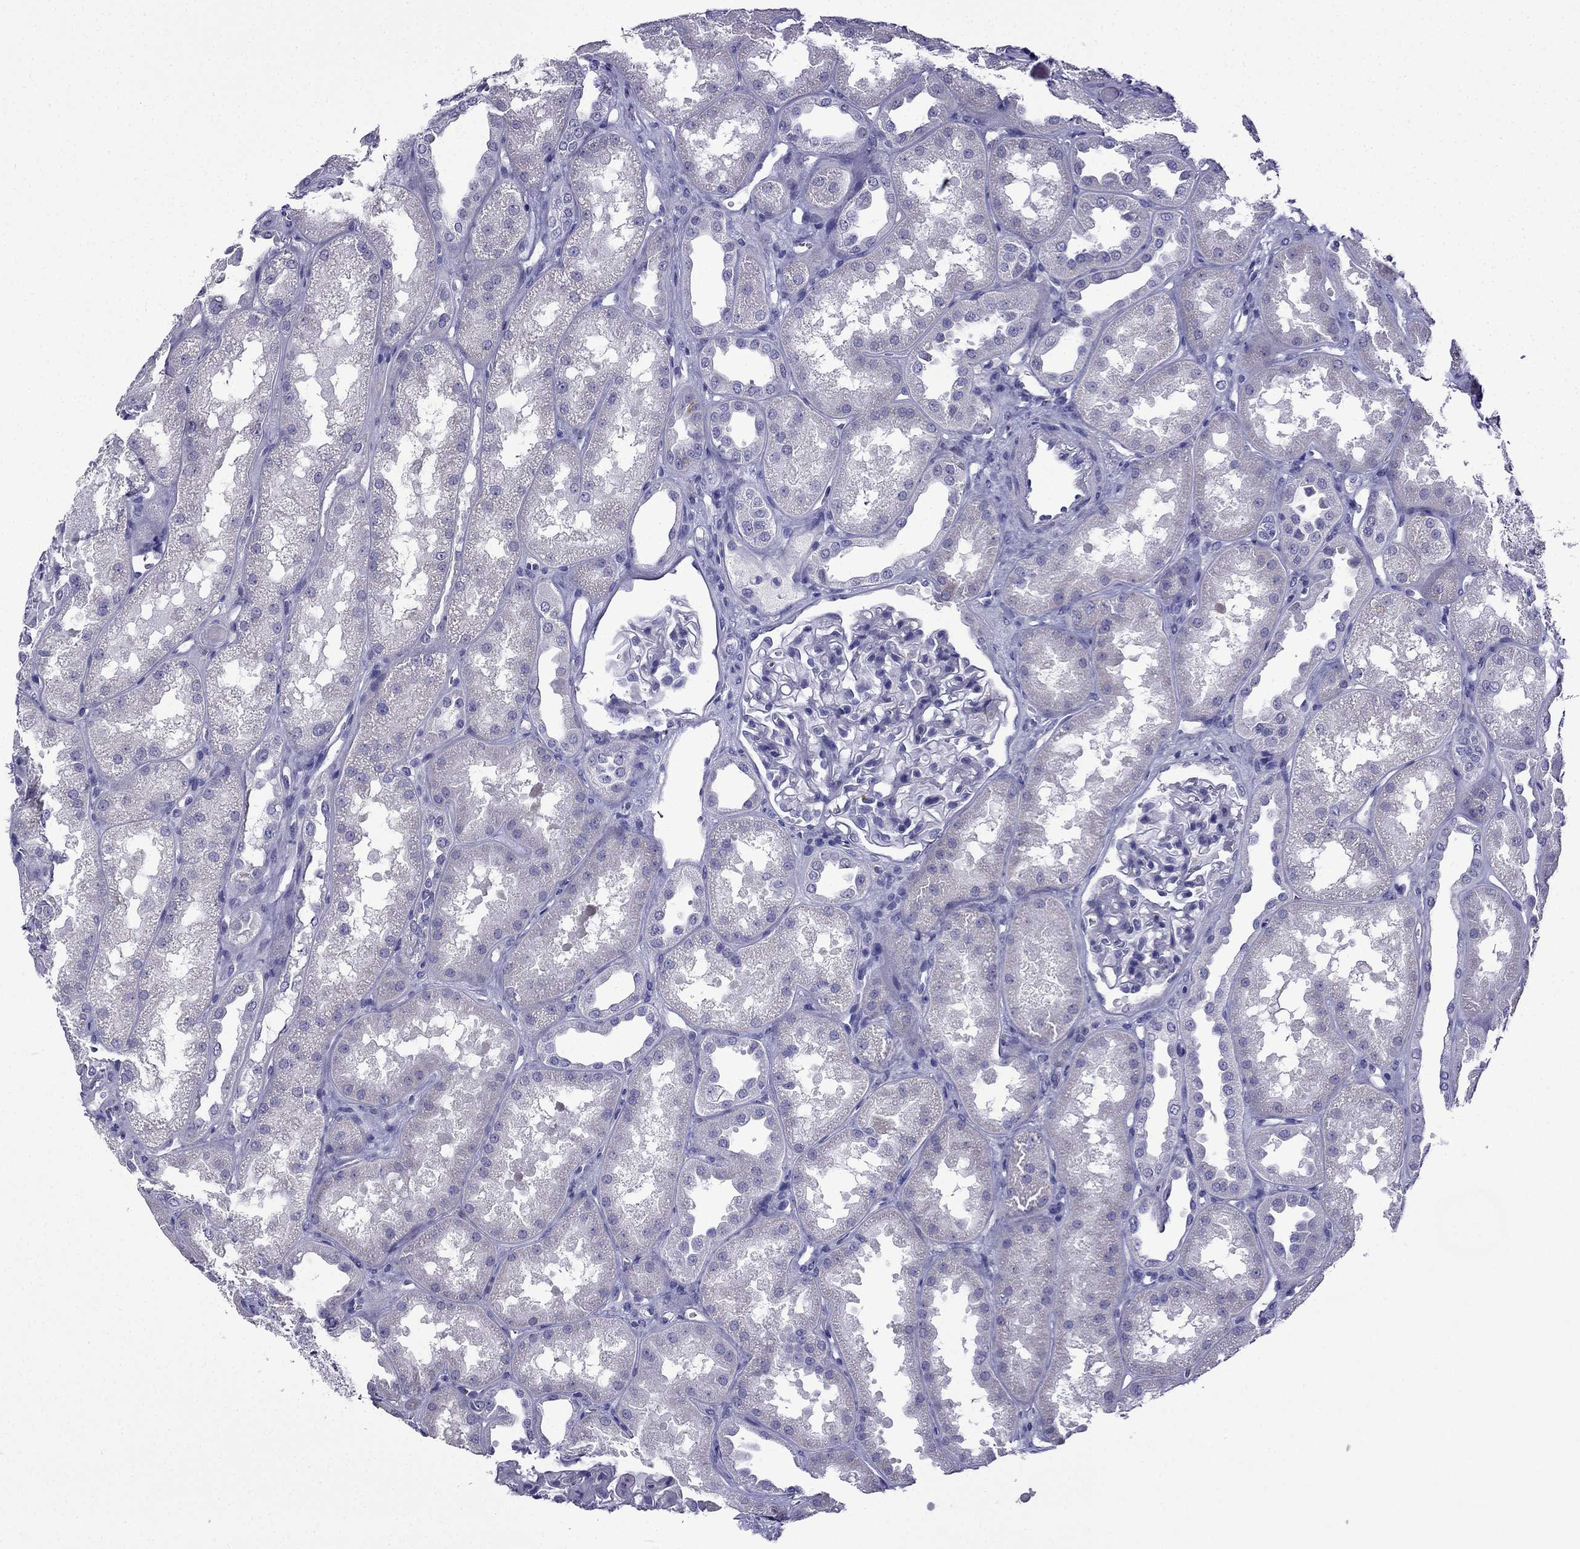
{"staining": {"intensity": "negative", "quantity": "none", "location": "none"}, "tissue": "kidney", "cell_type": "Cells in glomeruli", "image_type": "normal", "snomed": [{"axis": "morphology", "description": "Normal tissue, NOS"}, {"axis": "topography", "description": "Kidney"}], "caption": "This is an immunohistochemistry (IHC) micrograph of unremarkable kidney. There is no staining in cells in glomeruli.", "gene": "TSSK4", "patient": {"sex": "male", "age": 61}}